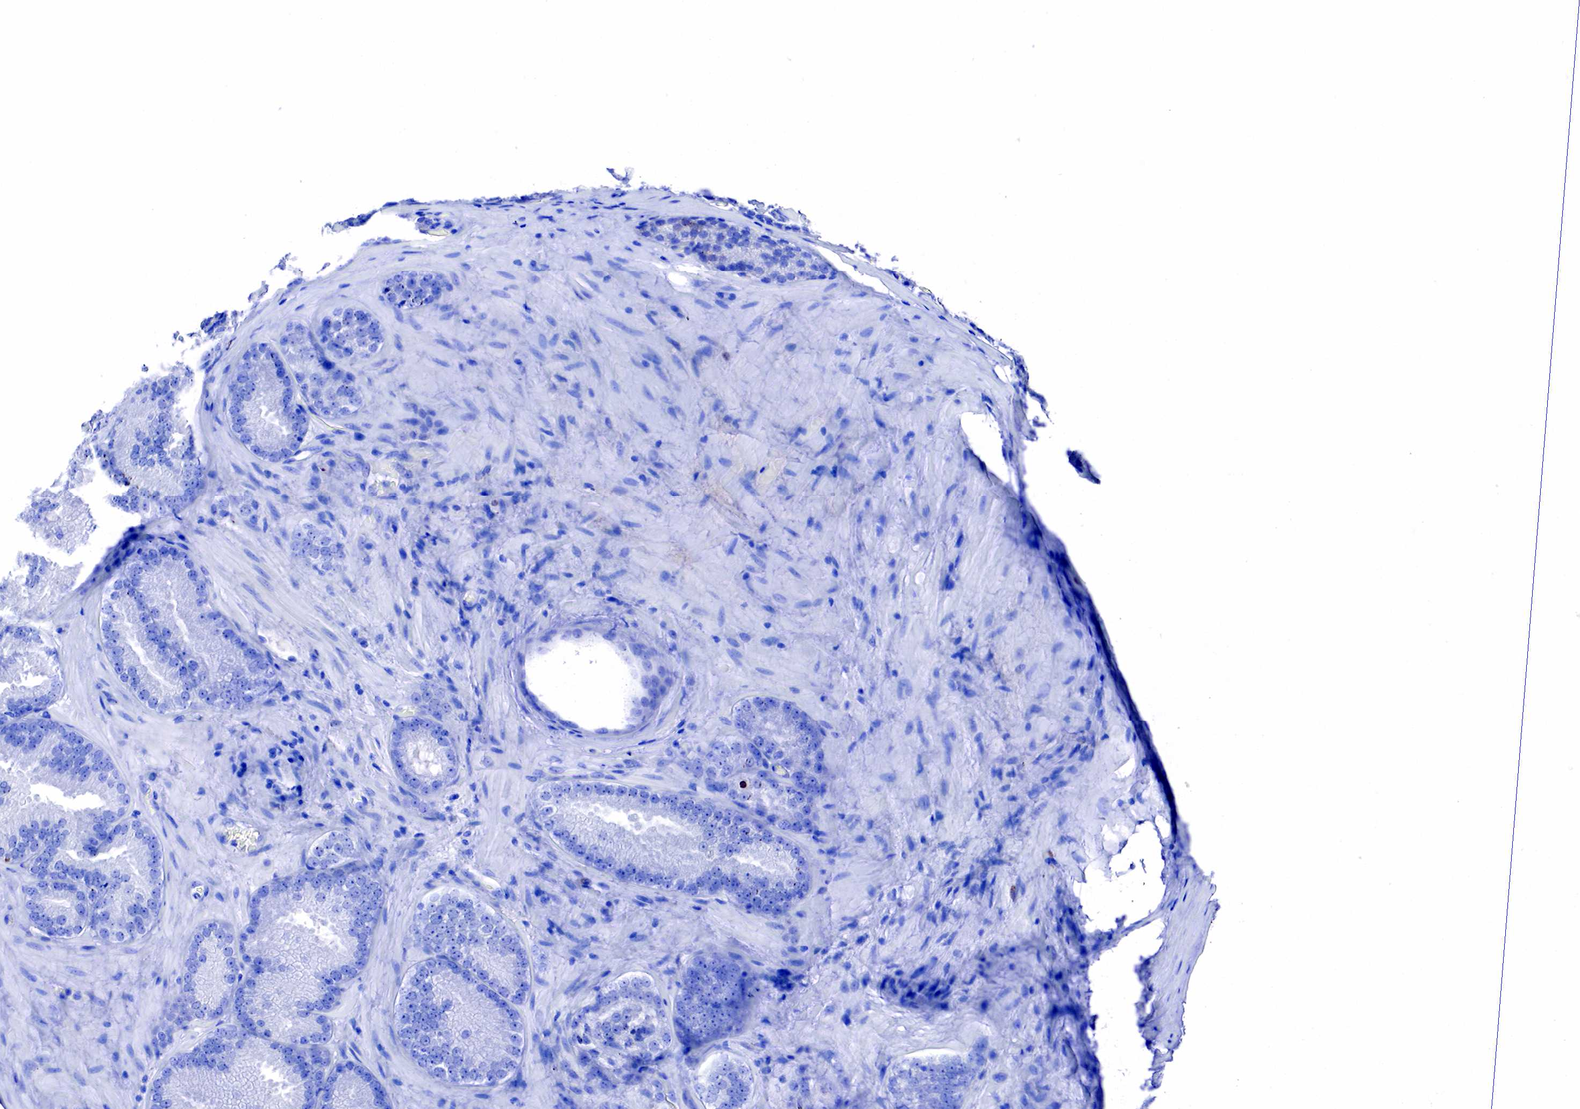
{"staining": {"intensity": "negative", "quantity": "none", "location": "none"}, "tissue": "prostate cancer", "cell_type": "Tumor cells", "image_type": "cancer", "snomed": [{"axis": "morphology", "description": "Adenocarcinoma, Medium grade"}, {"axis": "topography", "description": "Prostate"}], "caption": "Prostate cancer was stained to show a protein in brown. There is no significant expression in tumor cells. The staining is performed using DAB (3,3'-diaminobenzidine) brown chromogen with nuclei counter-stained in using hematoxylin.", "gene": "CD79A", "patient": {"sex": "male", "age": 60}}